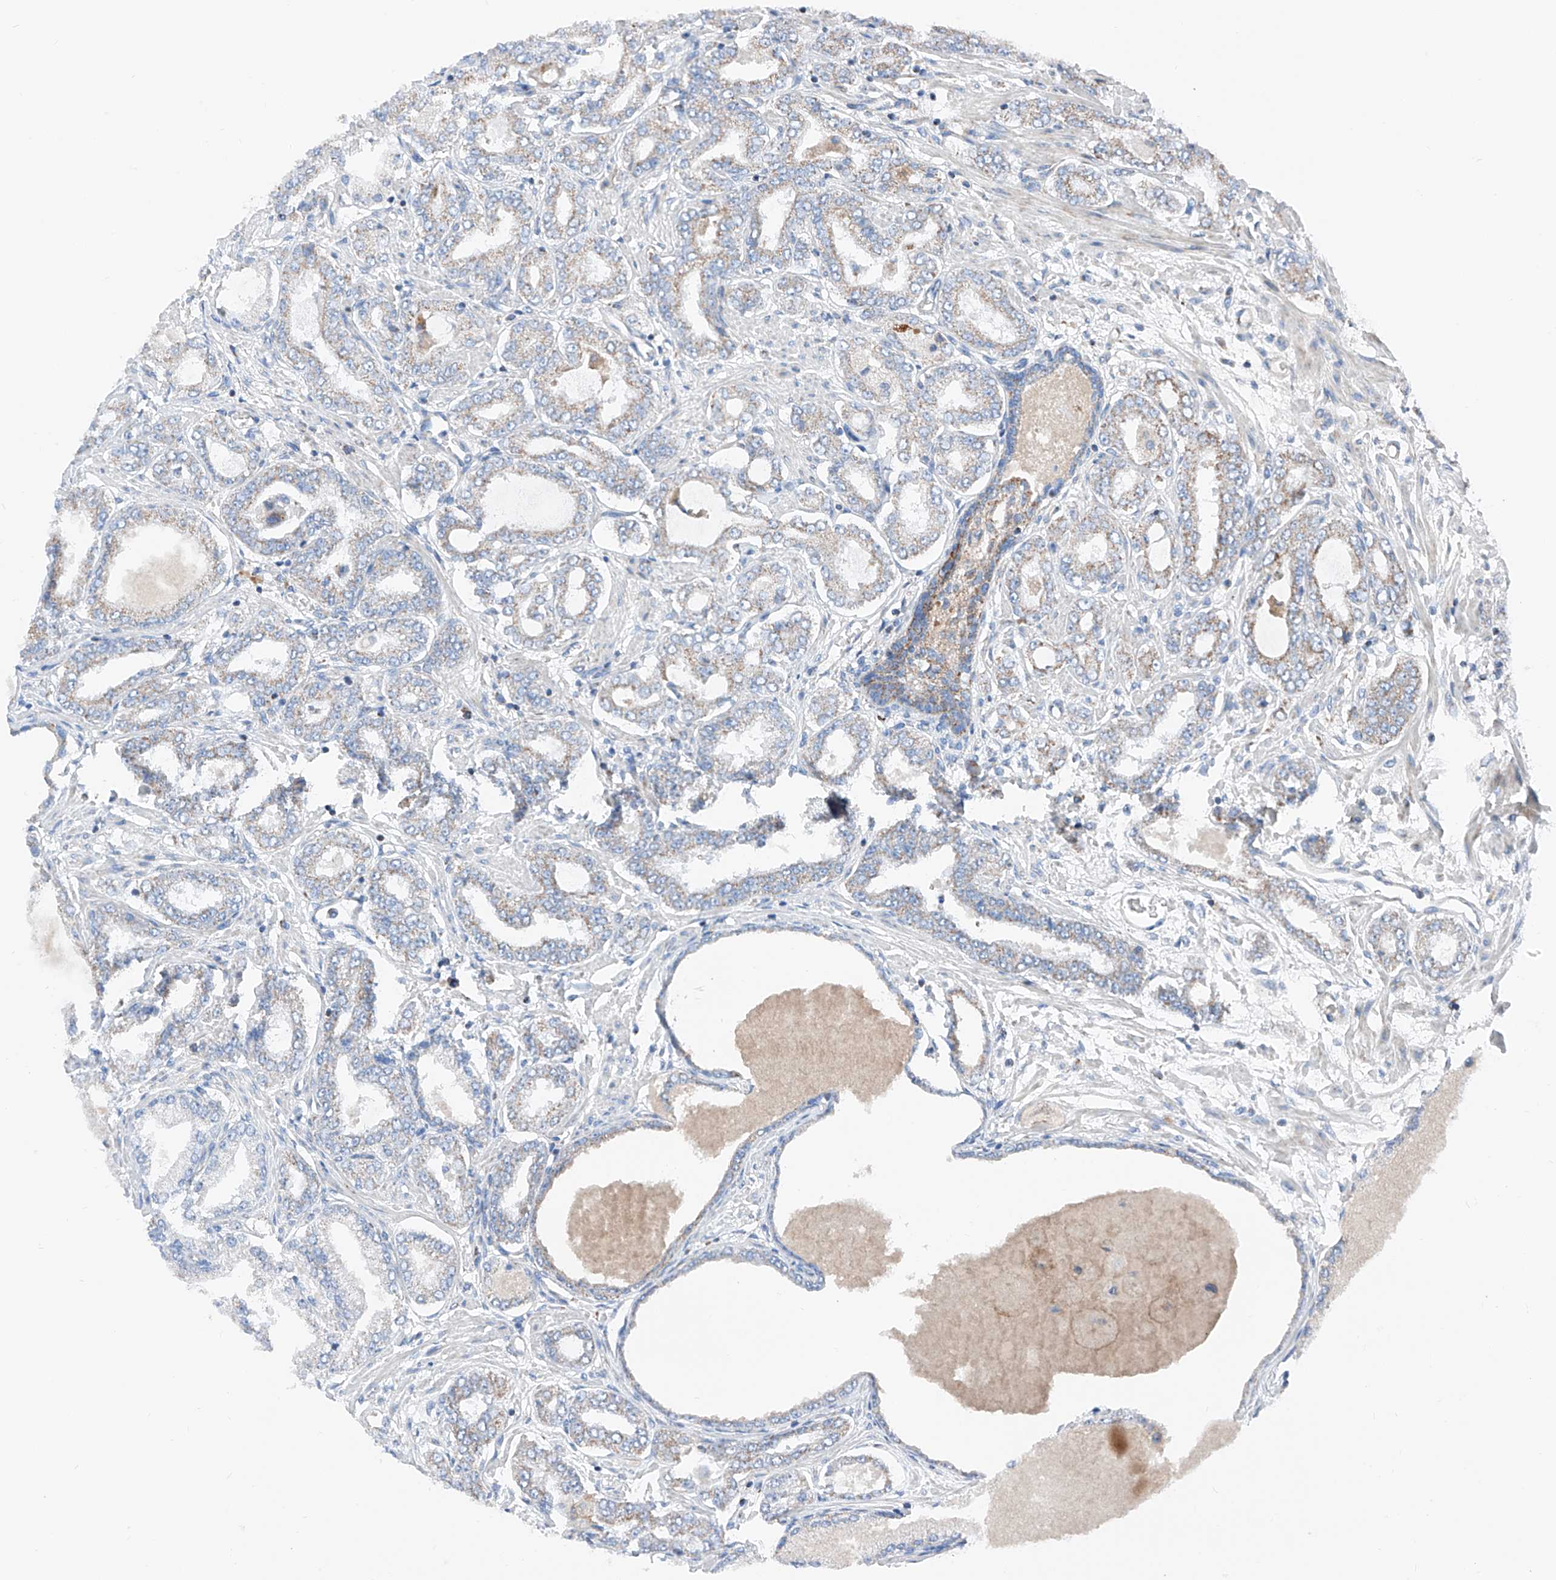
{"staining": {"intensity": "weak", "quantity": "<25%", "location": "cytoplasmic/membranous"}, "tissue": "prostate cancer", "cell_type": "Tumor cells", "image_type": "cancer", "snomed": [{"axis": "morphology", "description": "Adenocarcinoma, Low grade"}, {"axis": "topography", "description": "Prostate"}], "caption": "Immunohistochemistry (IHC) of prostate cancer exhibits no staining in tumor cells.", "gene": "MRAP", "patient": {"sex": "male", "age": 63}}